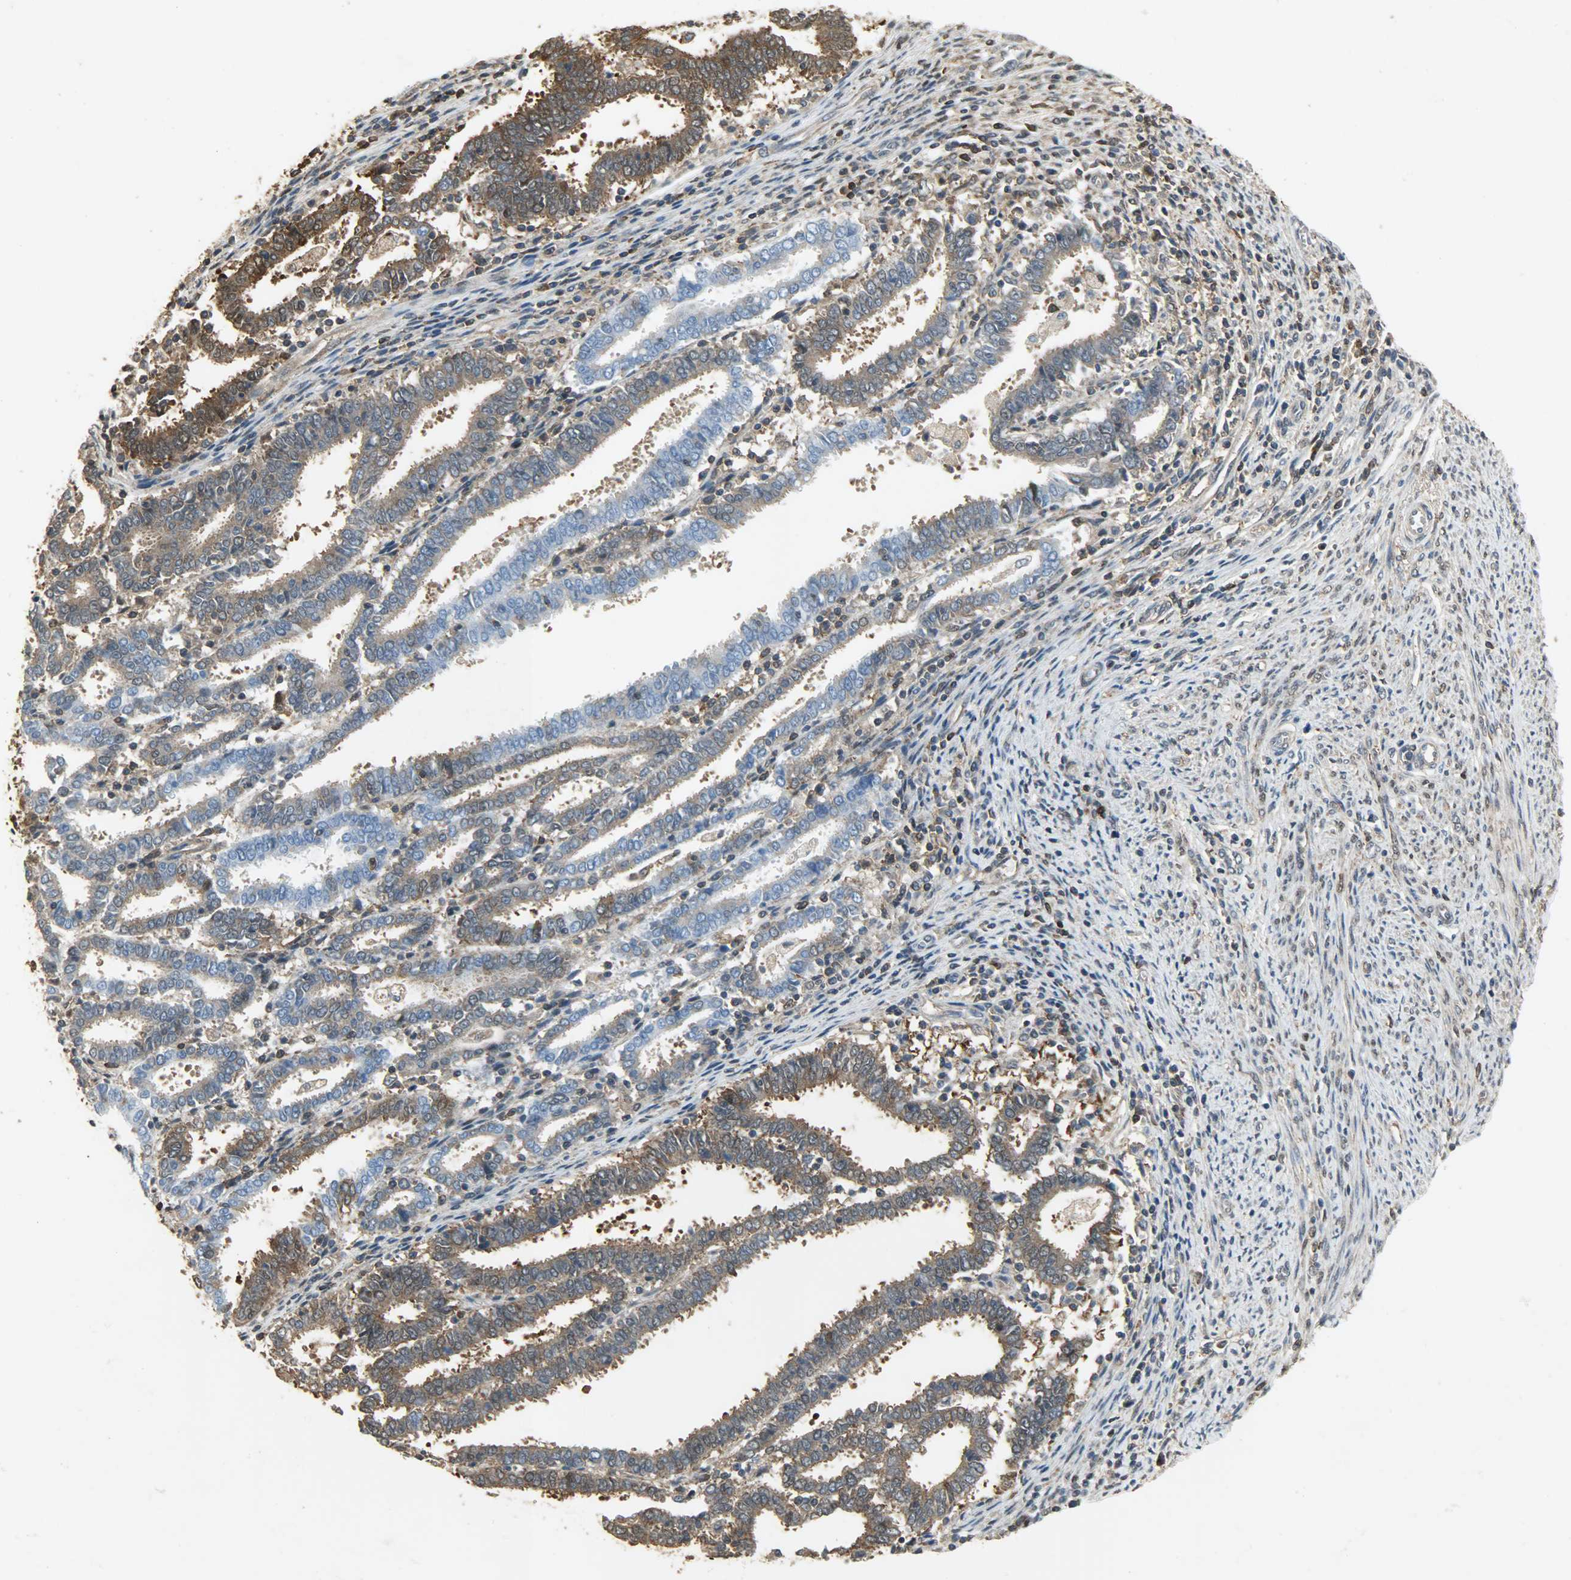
{"staining": {"intensity": "strong", "quantity": "25%-75%", "location": "cytoplasmic/membranous,nuclear"}, "tissue": "endometrial cancer", "cell_type": "Tumor cells", "image_type": "cancer", "snomed": [{"axis": "morphology", "description": "Adenocarcinoma, NOS"}, {"axis": "topography", "description": "Uterus"}], "caption": "The histopathology image reveals a brown stain indicating the presence of a protein in the cytoplasmic/membranous and nuclear of tumor cells in endometrial cancer (adenocarcinoma).", "gene": "LDHB", "patient": {"sex": "female", "age": 83}}